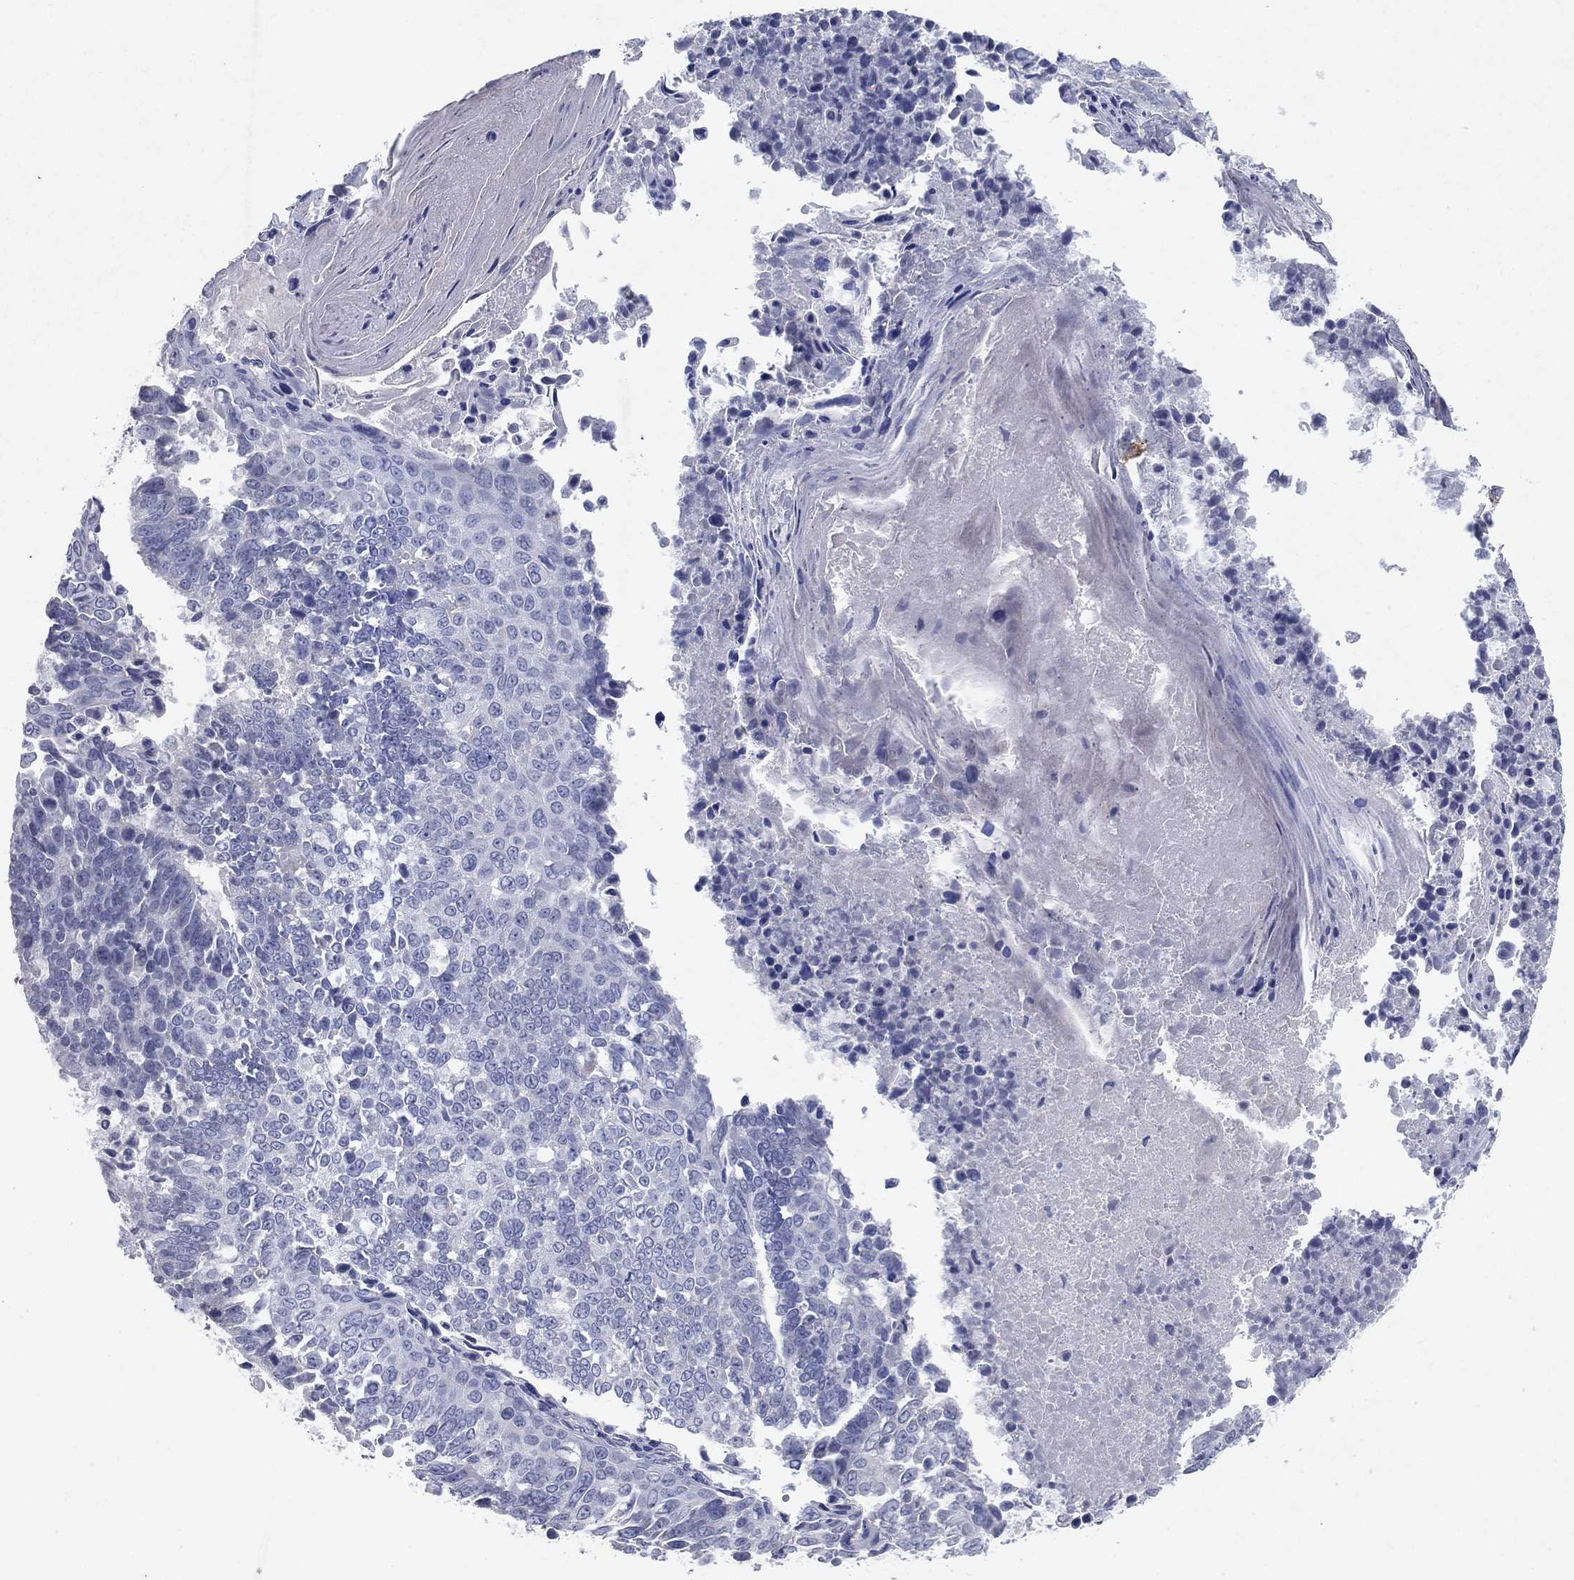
{"staining": {"intensity": "negative", "quantity": "none", "location": "none"}, "tissue": "lung cancer", "cell_type": "Tumor cells", "image_type": "cancer", "snomed": [{"axis": "morphology", "description": "Squamous cell carcinoma, NOS"}, {"axis": "topography", "description": "Lung"}], "caption": "High magnification brightfield microscopy of lung squamous cell carcinoma stained with DAB (3,3'-diaminobenzidine) (brown) and counterstained with hematoxylin (blue): tumor cells show no significant positivity.", "gene": "KRT40", "patient": {"sex": "male", "age": 73}}